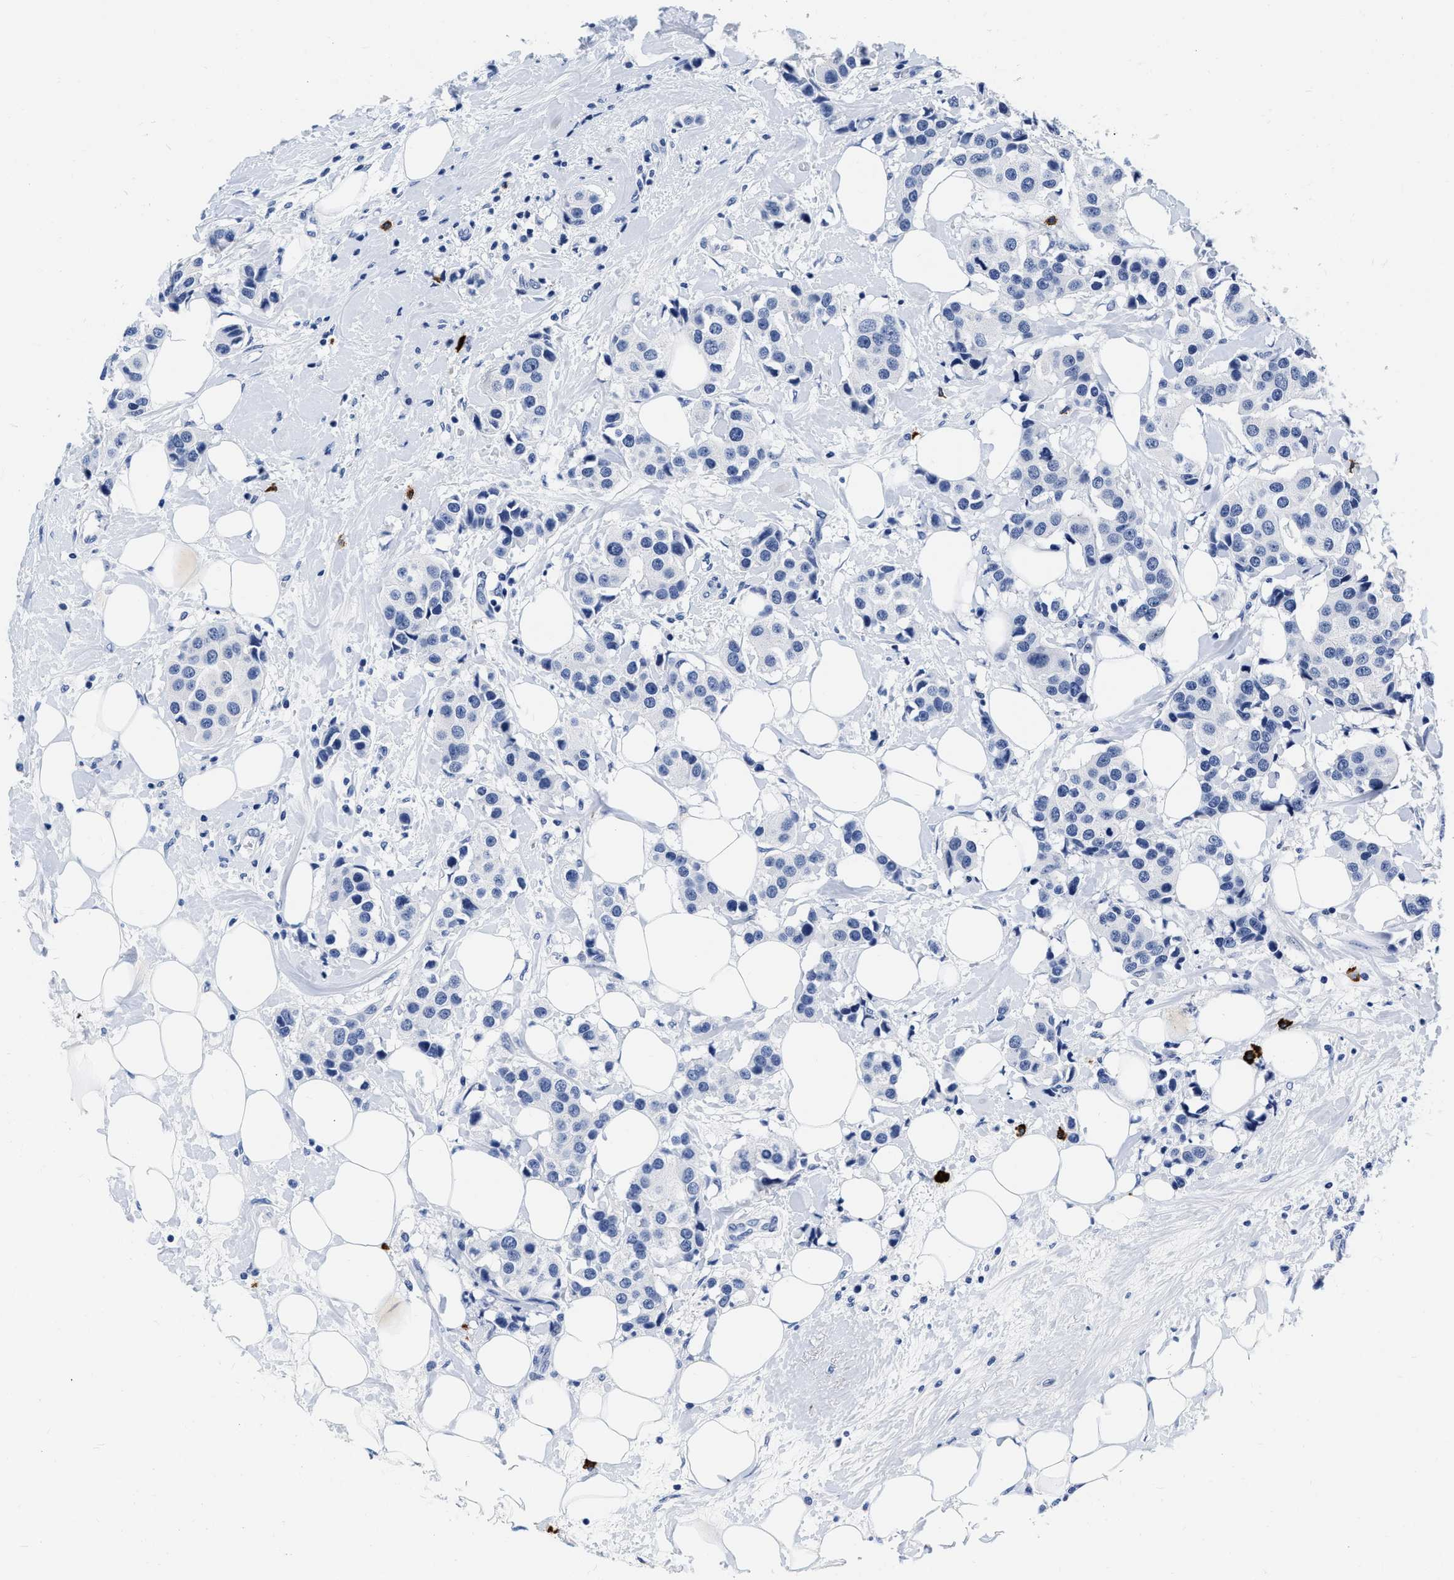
{"staining": {"intensity": "negative", "quantity": "none", "location": "none"}, "tissue": "breast cancer", "cell_type": "Tumor cells", "image_type": "cancer", "snomed": [{"axis": "morphology", "description": "Normal tissue, NOS"}, {"axis": "morphology", "description": "Duct carcinoma"}, {"axis": "topography", "description": "Breast"}], "caption": "Photomicrograph shows no protein expression in tumor cells of invasive ductal carcinoma (breast) tissue.", "gene": "CER1", "patient": {"sex": "female", "age": 39}}